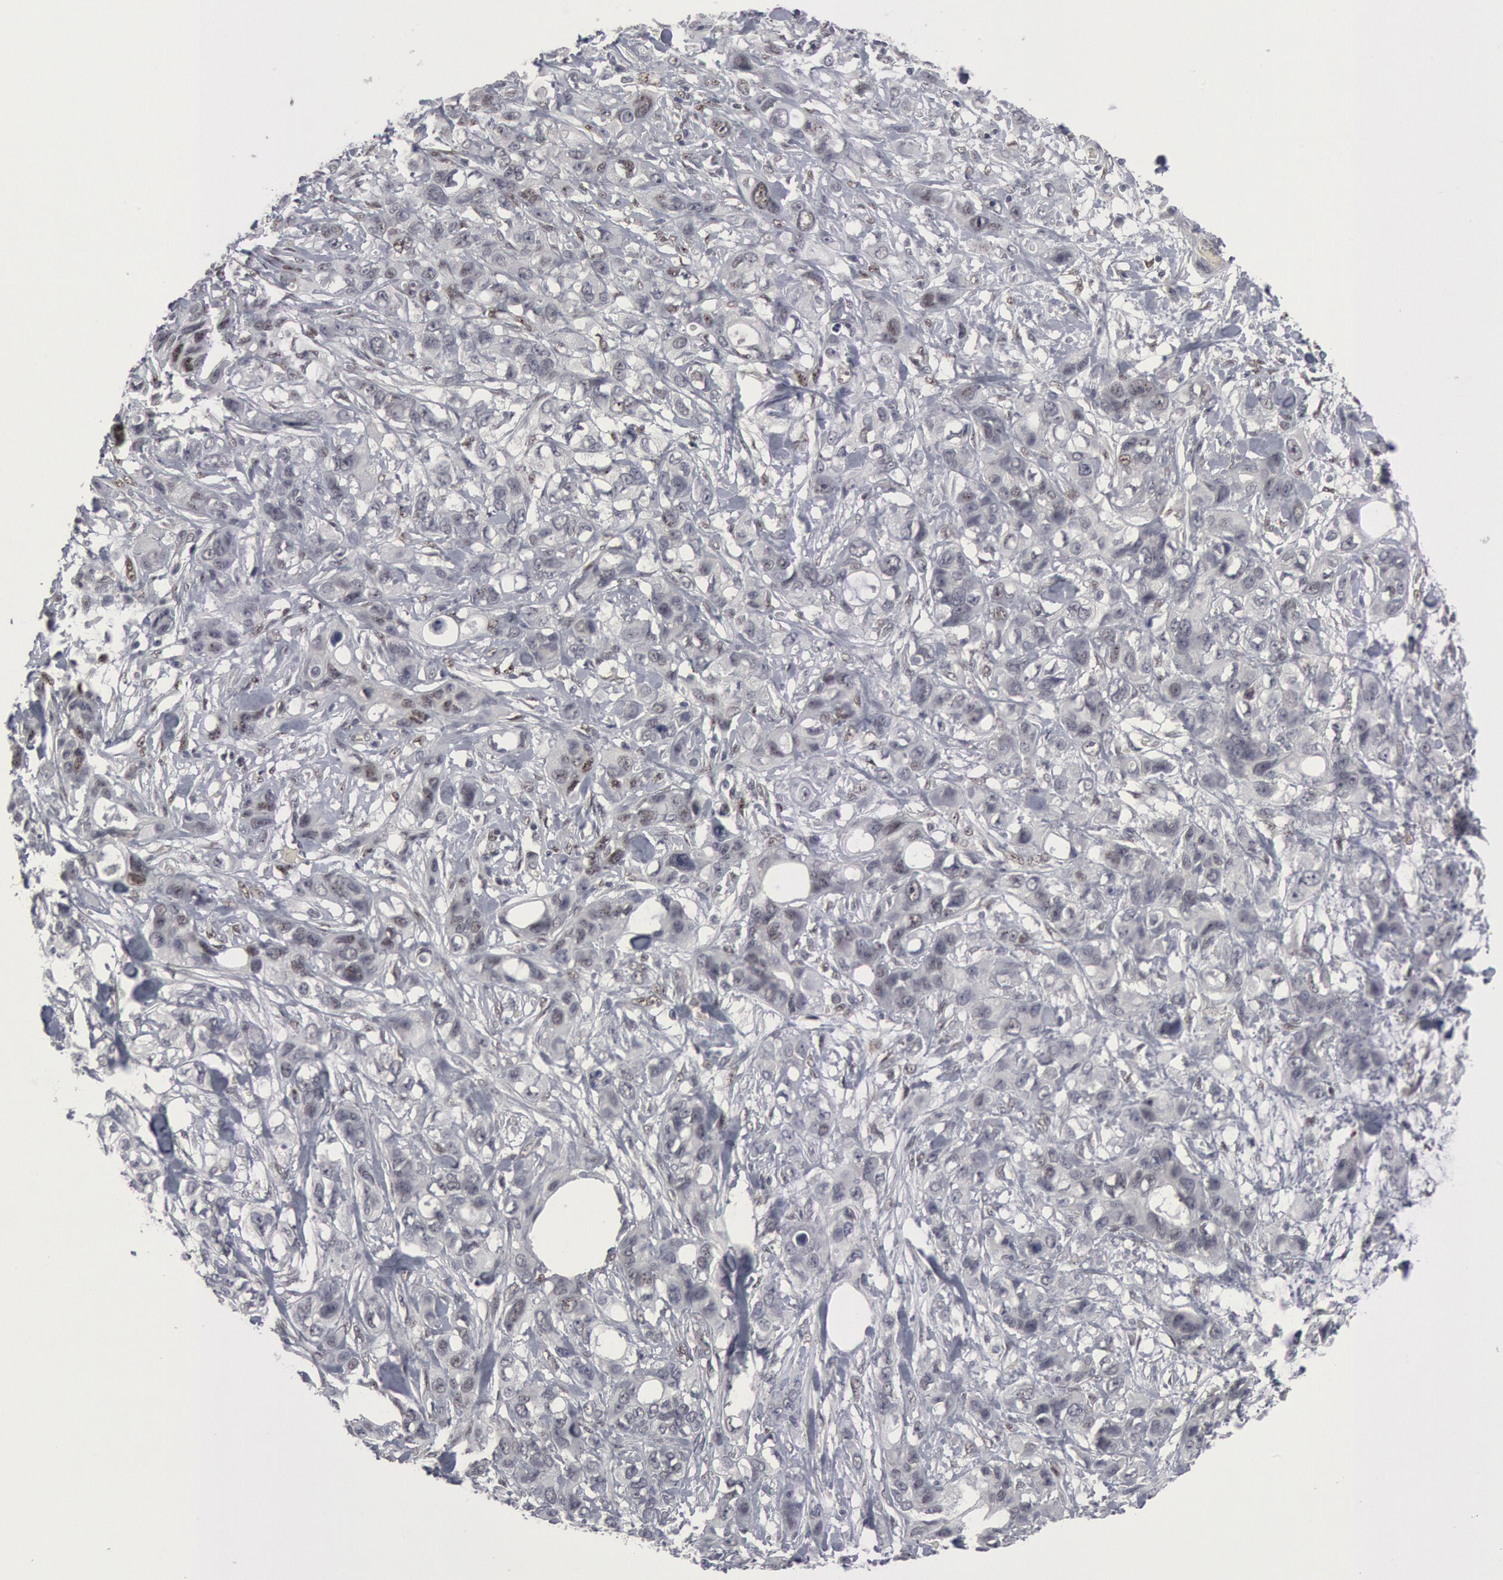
{"staining": {"intensity": "weak", "quantity": "<25%", "location": "nuclear"}, "tissue": "stomach cancer", "cell_type": "Tumor cells", "image_type": "cancer", "snomed": [{"axis": "morphology", "description": "Adenocarcinoma, NOS"}, {"axis": "topography", "description": "Stomach, upper"}], "caption": "A high-resolution micrograph shows IHC staining of stomach adenocarcinoma, which demonstrates no significant staining in tumor cells. (IHC, brightfield microscopy, high magnification).", "gene": "FOXO1", "patient": {"sex": "male", "age": 47}}